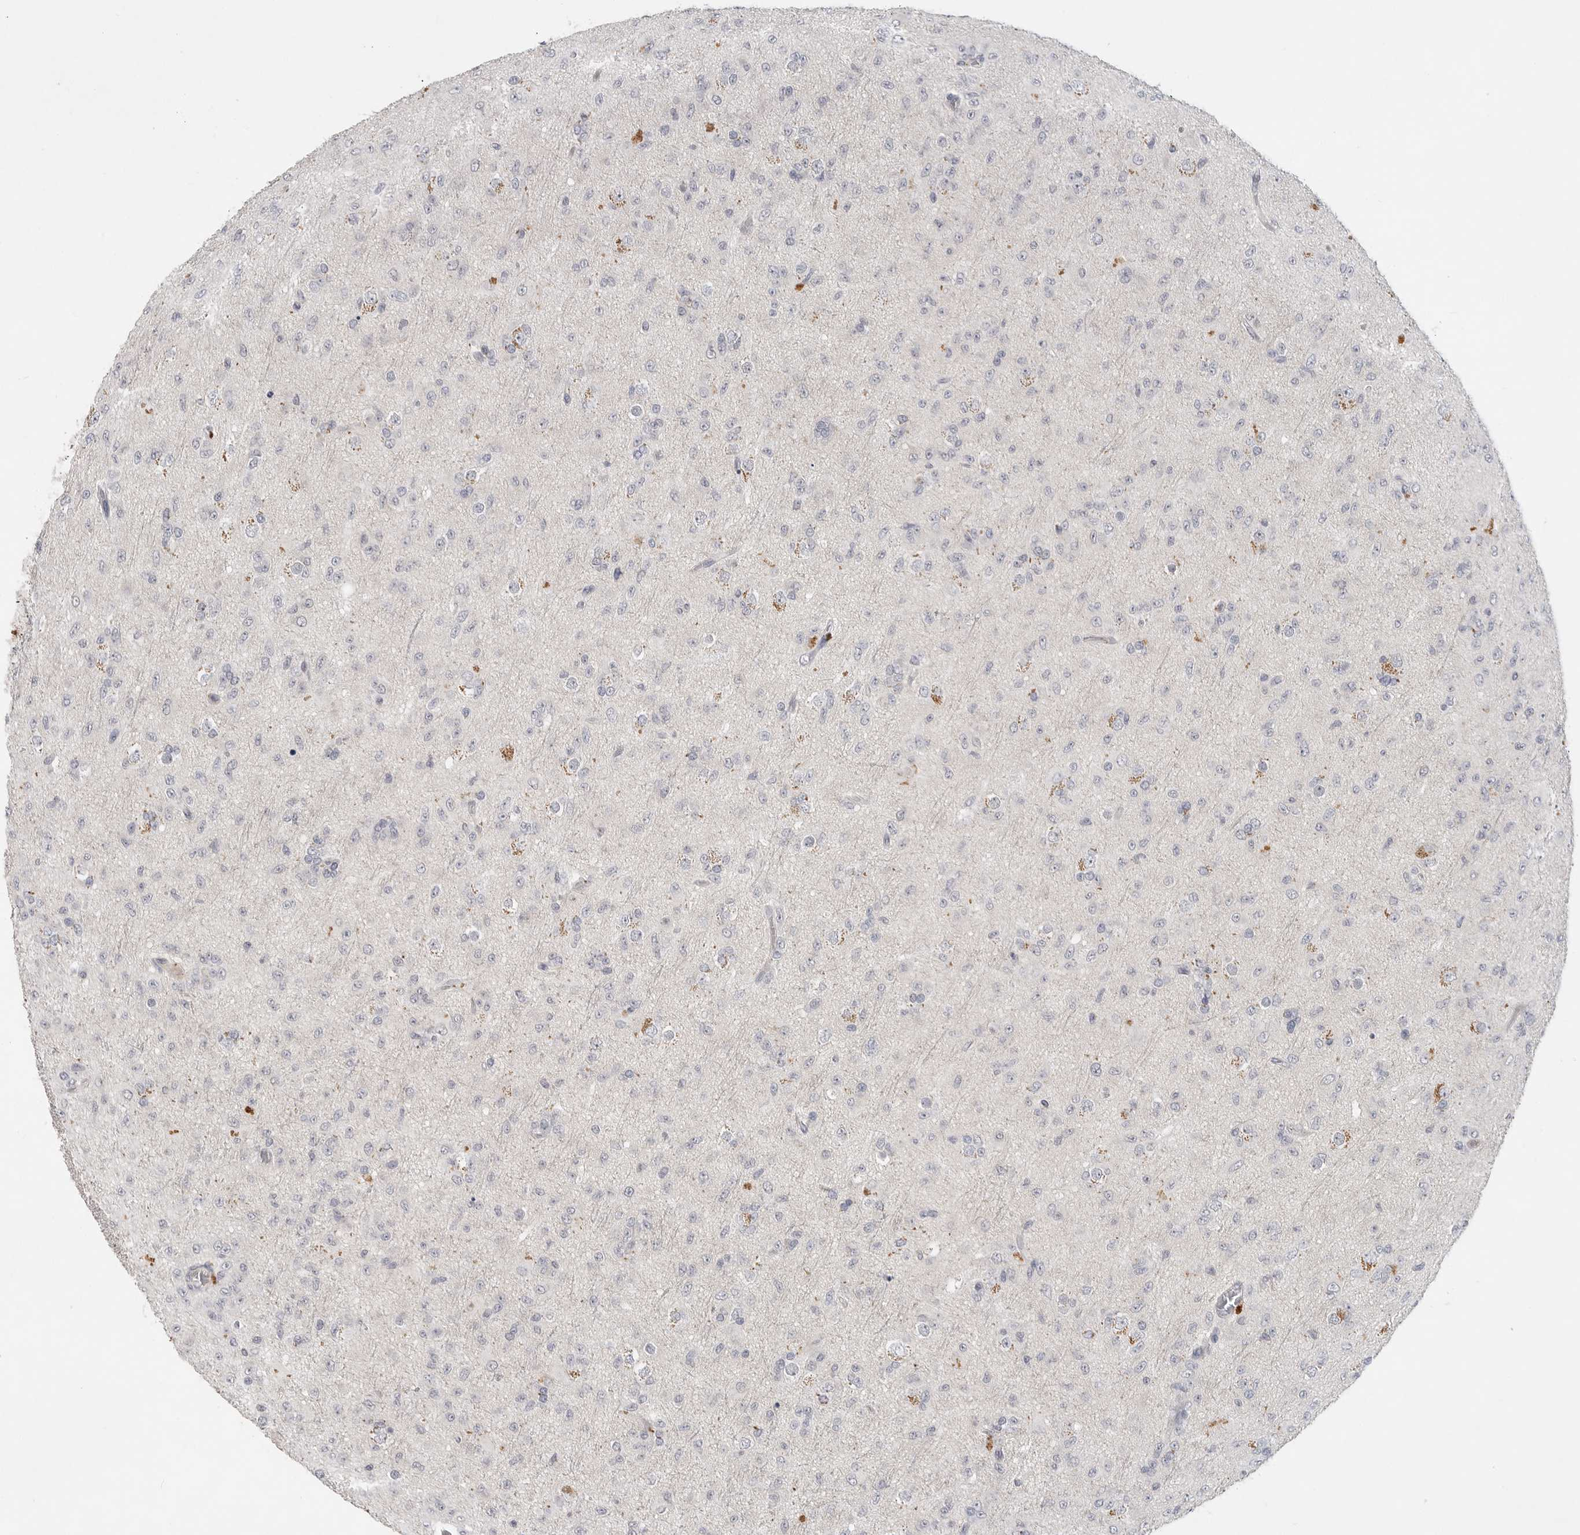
{"staining": {"intensity": "negative", "quantity": "none", "location": "none"}, "tissue": "glioma", "cell_type": "Tumor cells", "image_type": "cancer", "snomed": [{"axis": "morphology", "description": "Glioma, malignant, Low grade"}, {"axis": "topography", "description": "Brain"}], "caption": "A high-resolution histopathology image shows IHC staining of malignant low-grade glioma, which reveals no significant staining in tumor cells.", "gene": "ITGAD", "patient": {"sex": "male", "age": 65}}